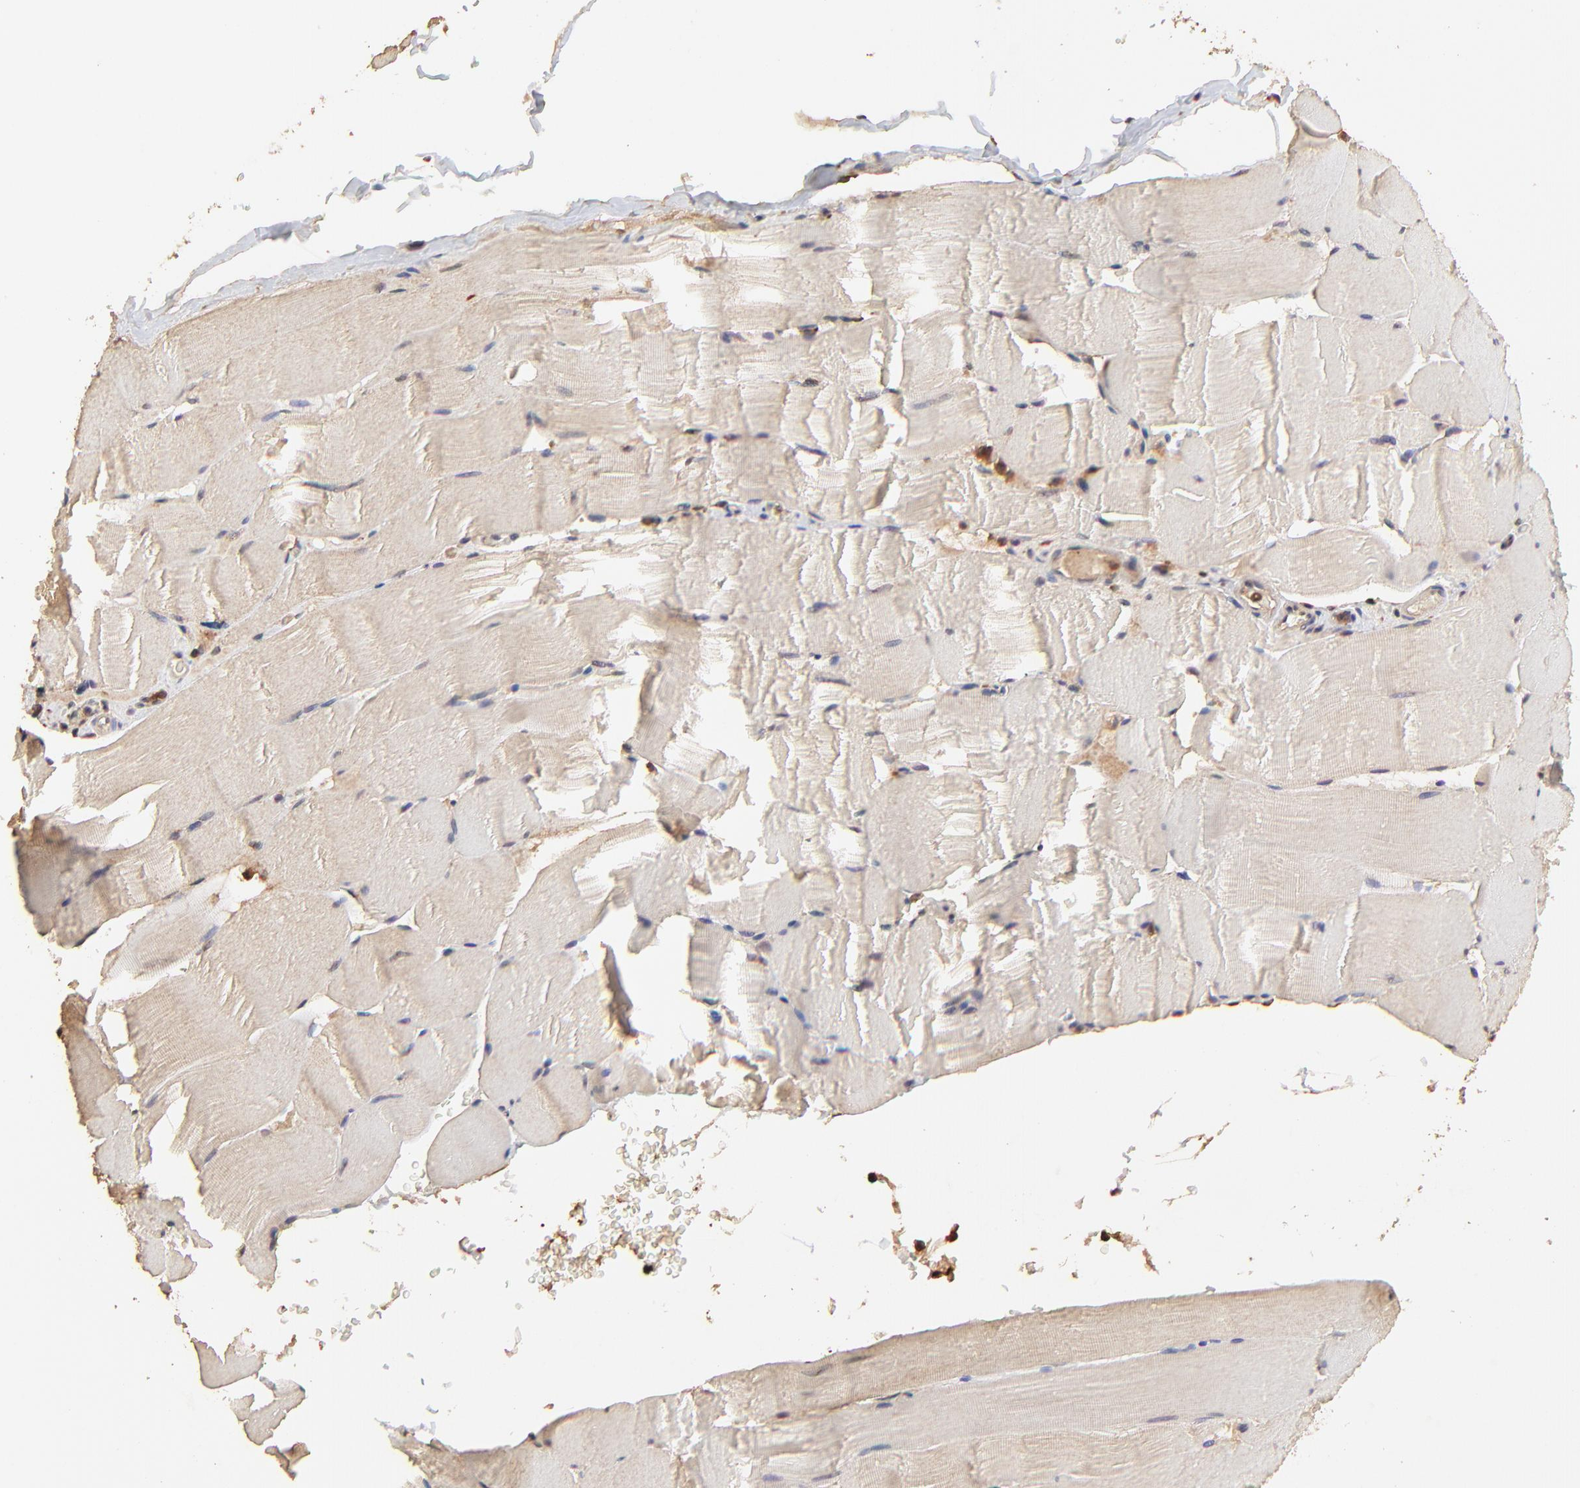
{"staining": {"intensity": "weak", "quantity": "25%-75%", "location": "cytoplasmic/membranous"}, "tissue": "skeletal muscle", "cell_type": "Myocytes", "image_type": "normal", "snomed": [{"axis": "morphology", "description": "Normal tissue, NOS"}, {"axis": "topography", "description": "Skeletal muscle"}], "caption": "A histopathology image showing weak cytoplasmic/membranous positivity in about 25%-75% of myocytes in unremarkable skeletal muscle, as visualized by brown immunohistochemical staining.", "gene": "STON2", "patient": {"sex": "male", "age": 62}}